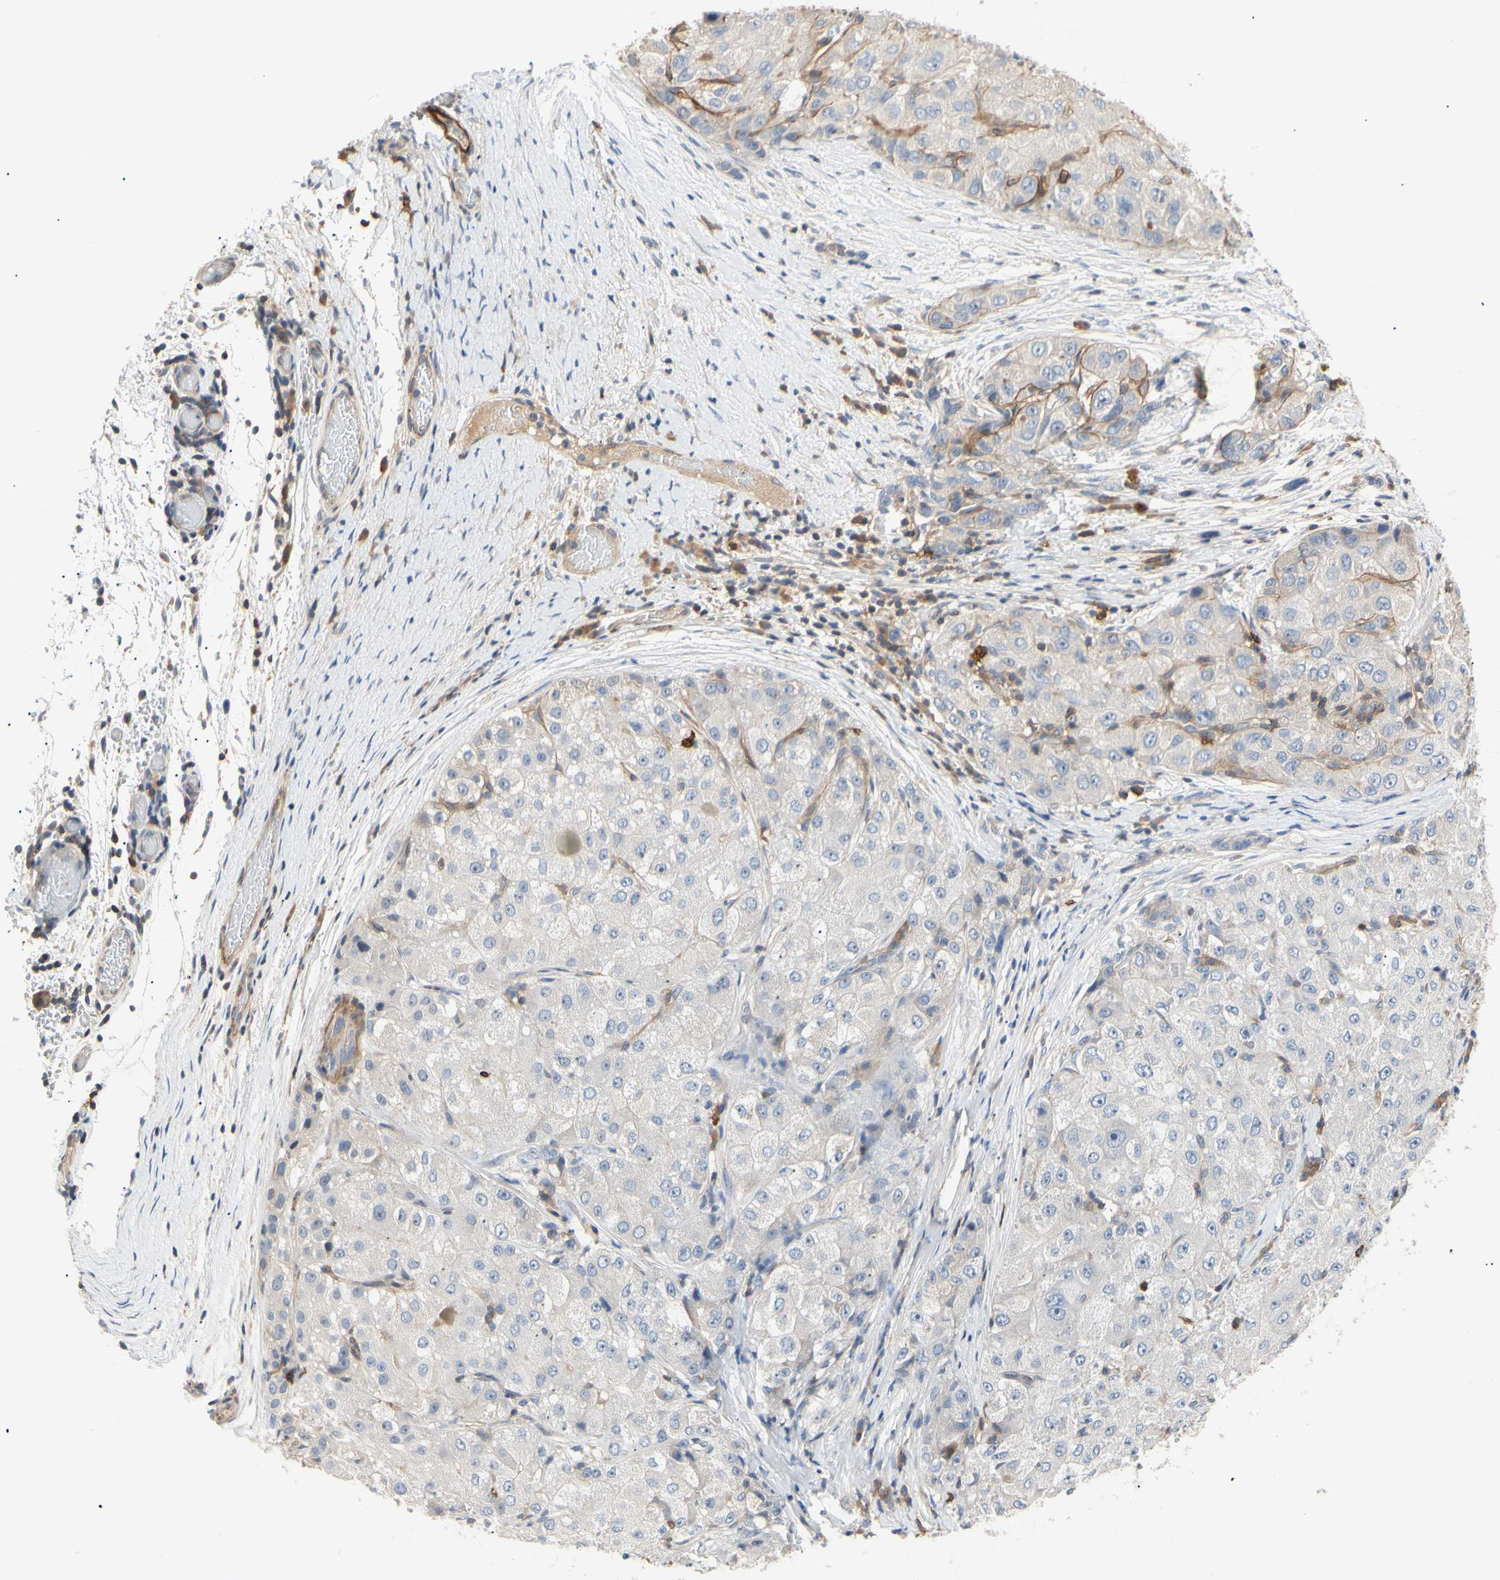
{"staining": {"intensity": "moderate", "quantity": "<25%", "location": "cytoplasmic/membranous"}, "tissue": "liver cancer", "cell_type": "Tumor cells", "image_type": "cancer", "snomed": [{"axis": "morphology", "description": "Carcinoma, Hepatocellular, NOS"}, {"axis": "topography", "description": "Liver"}], "caption": "A histopathology image of human liver hepatocellular carcinoma stained for a protein exhibits moderate cytoplasmic/membranous brown staining in tumor cells. The staining was performed using DAB (3,3'-diaminobenzidine) to visualize the protein expression in brown, while the nuclei were stained in blue with hematoxylin (Magnification: 20x).", "gene": "TNFRSF18", "patient": {"sex": "male", "age": 80}}